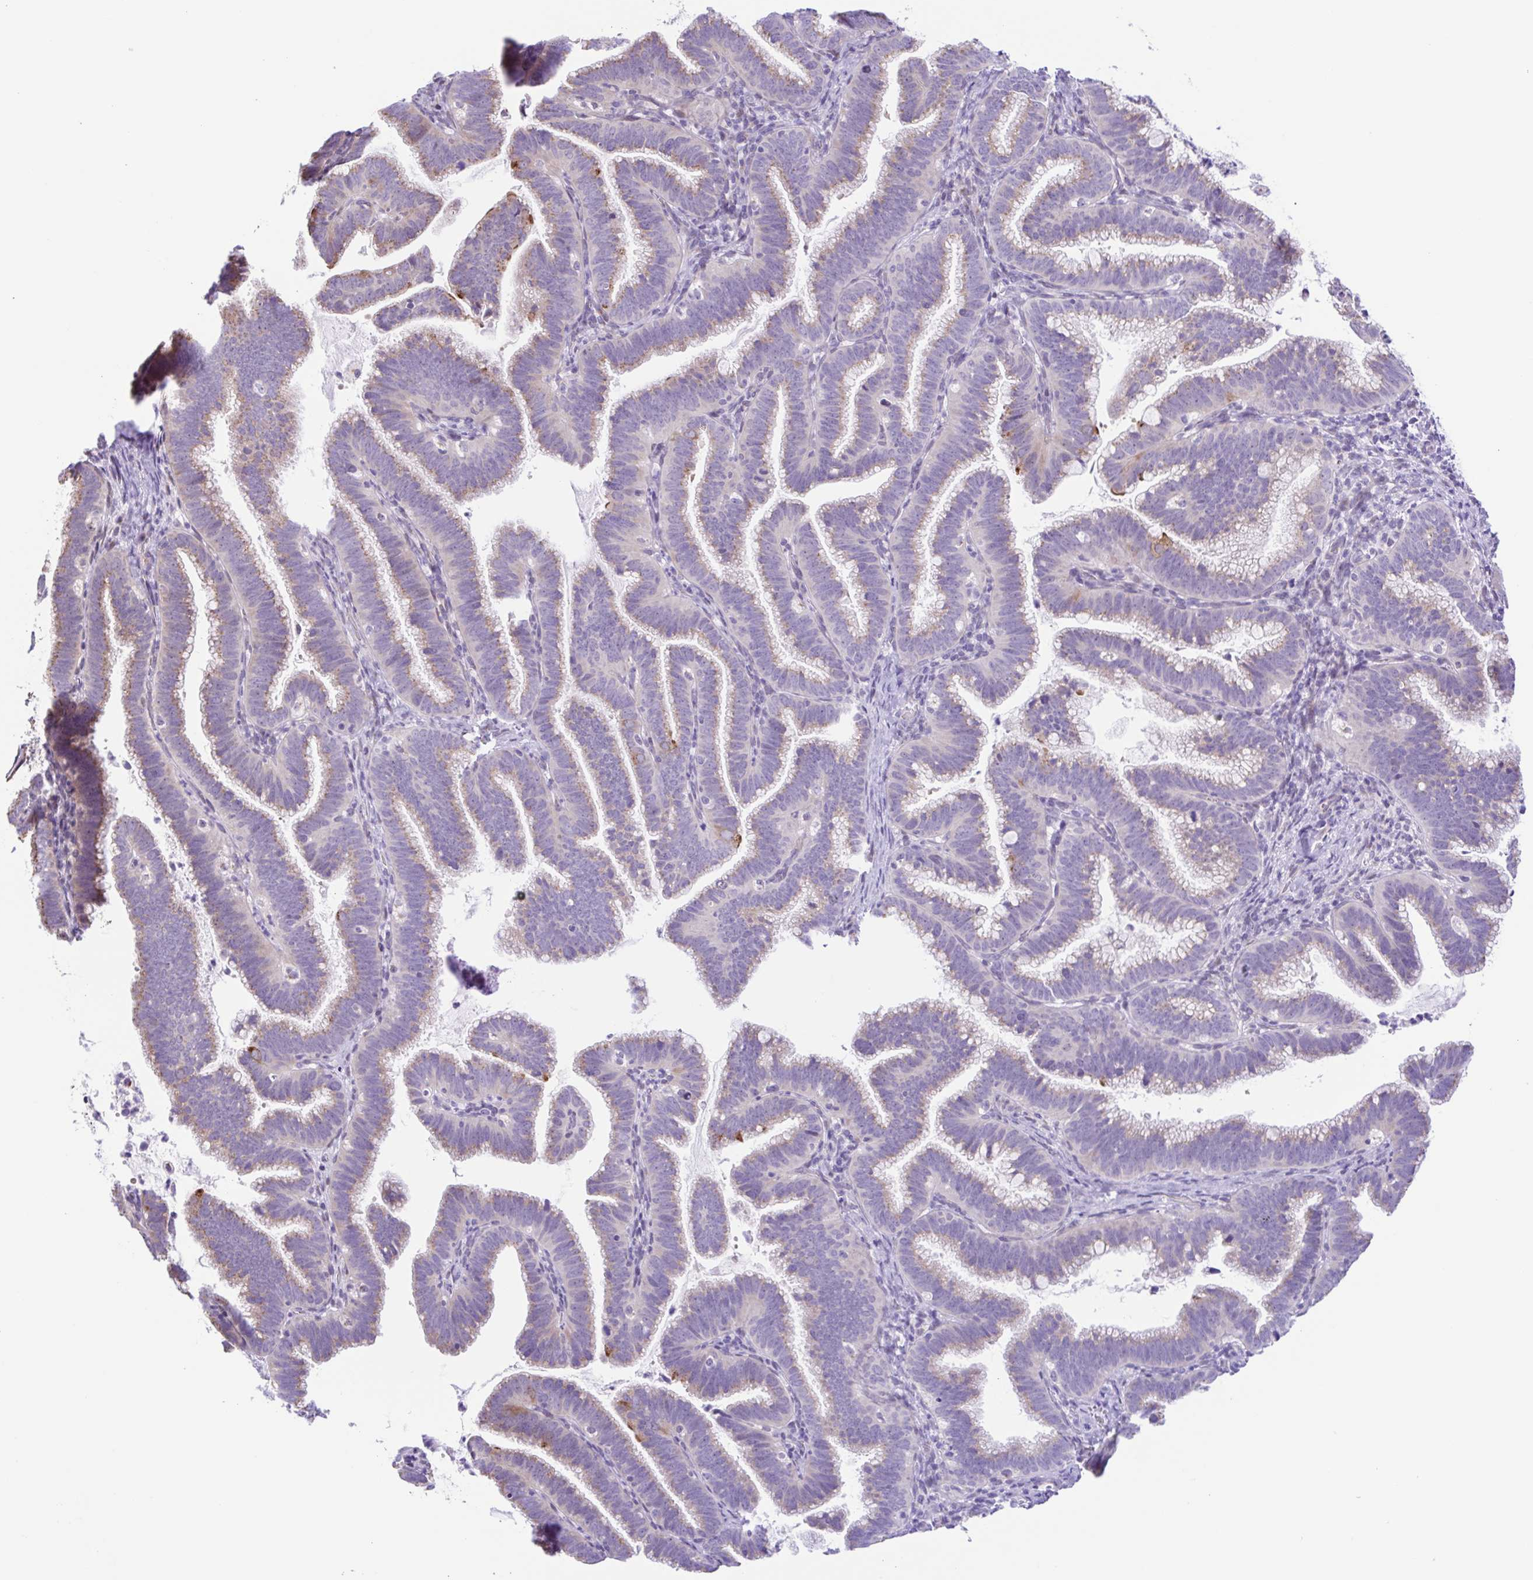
{"staining": {"intensity": "moderate", "quantity": "<25%", "location": "cytoplasmic/membranous"}, "tissue": "cervical cancer", "cell_type": "Tumor cells", "image_type": "cancer", "snomed": [{"axis": "morphology", "description": "Adenocarcinoma, NOS"}, {"axis": "topography", "description": "Cervix"}], "caption": "About <25% of tumor cells in cervical cancer exhibit moderate cytoplasmic/membranous protein positivity as visualized by brown immunohistochemical staining.", "gene": "TGM3", "patient": {"sex": "female", "age": 61}}